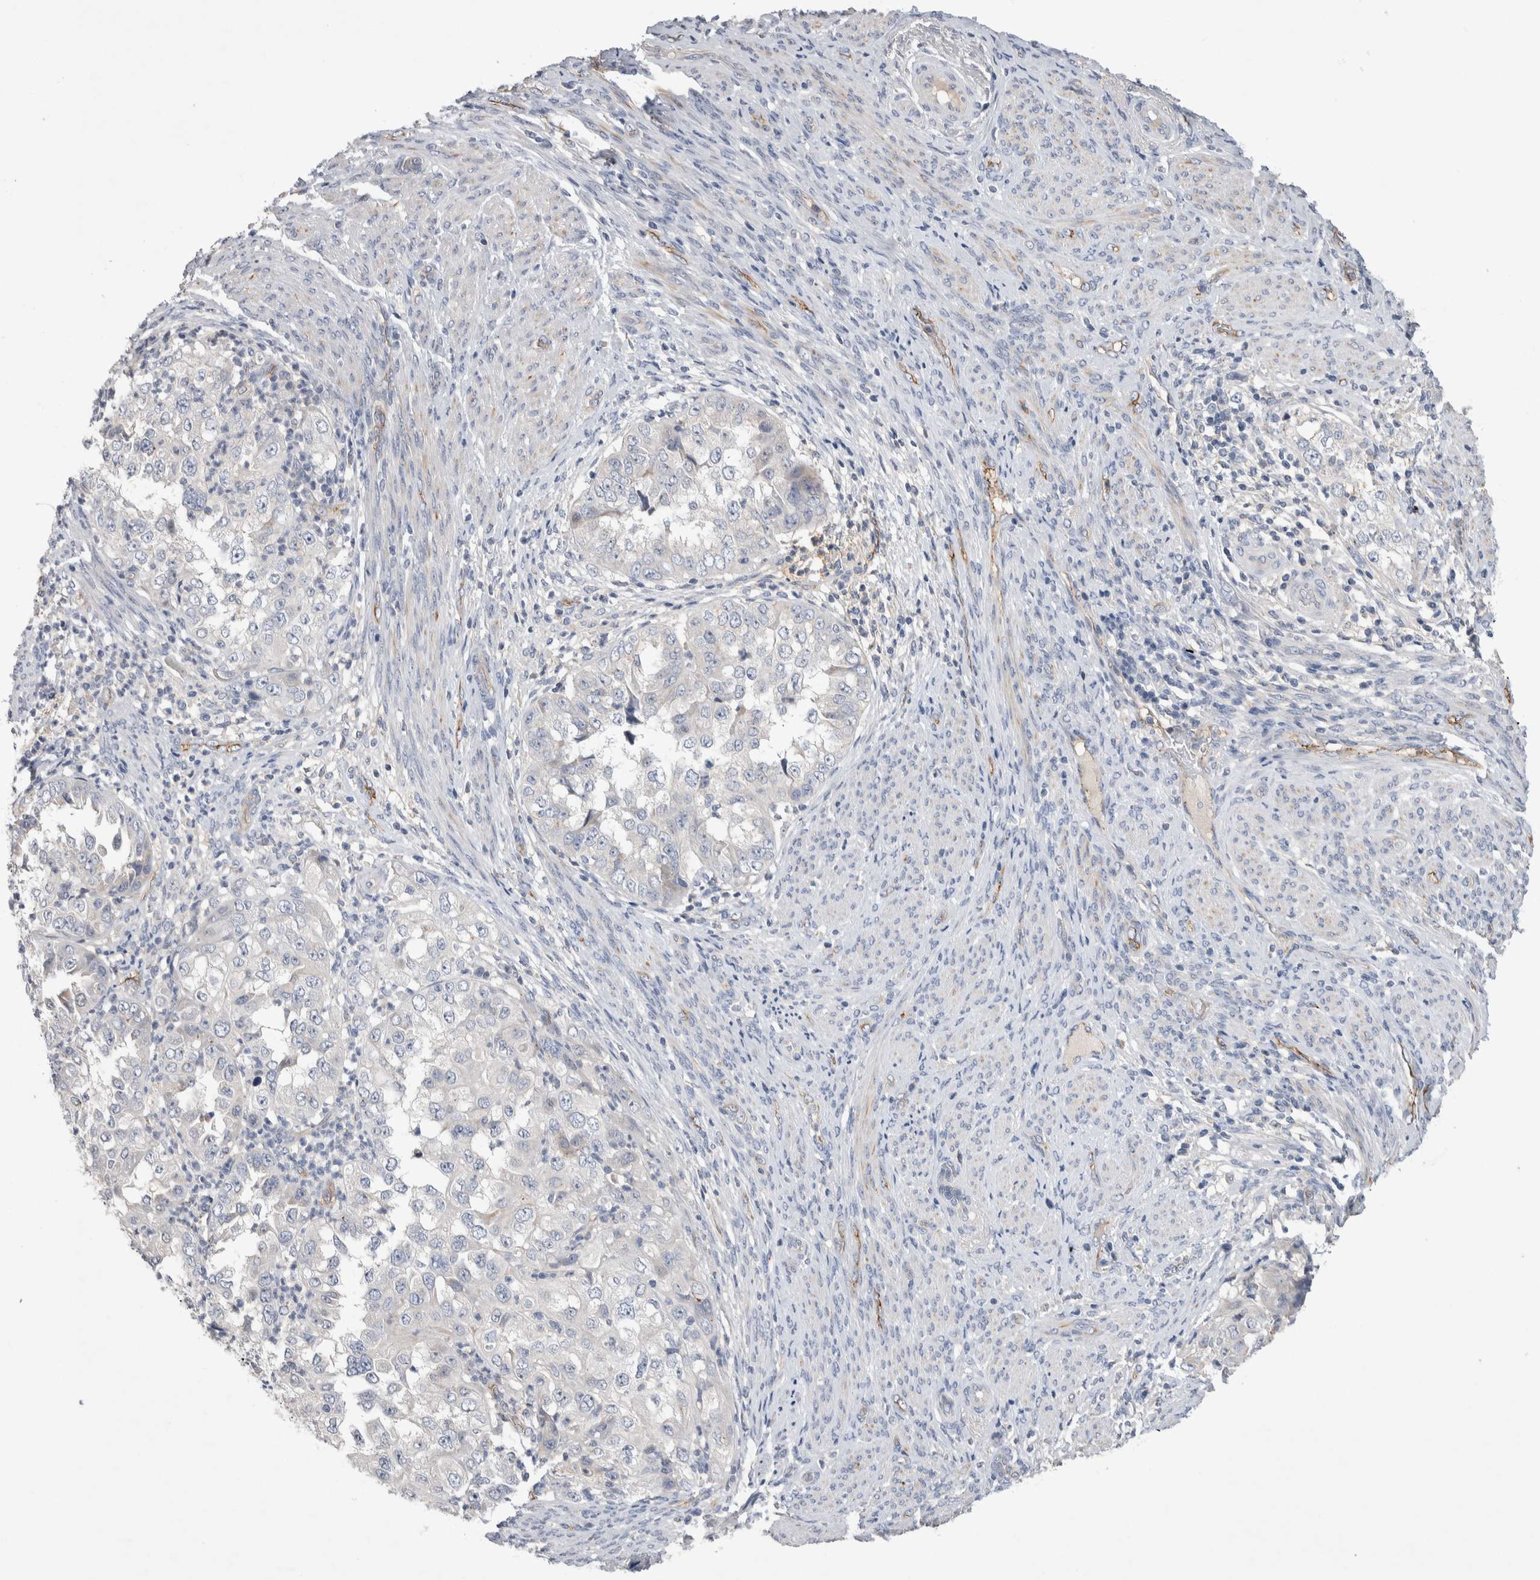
{"staining": {"intensity": "negative", "quantity": "none", "location": "none"}, "tissue": "endometrial cancer", "cell_type": "Tumor cells", "image_type": "cancer", "snomed": [{"axis": "morphology", "description": "Adenocarcinoma, NOS"}, {"axis": "topography", "description": "Endometrium"}], "caption": "IHC micrograph of endometrial cancer (adenocarcinoma) stained for a protein (brown), which shows no staining in tumor cells. (Stains: DAB (3,3'-diaminobenzidine) IHC with hematoxylin counter stain, Microscopy: brightfield microscopy at high magnification).", "gene": "CEP131", "patient": {"sex": "female", "age": 85}}